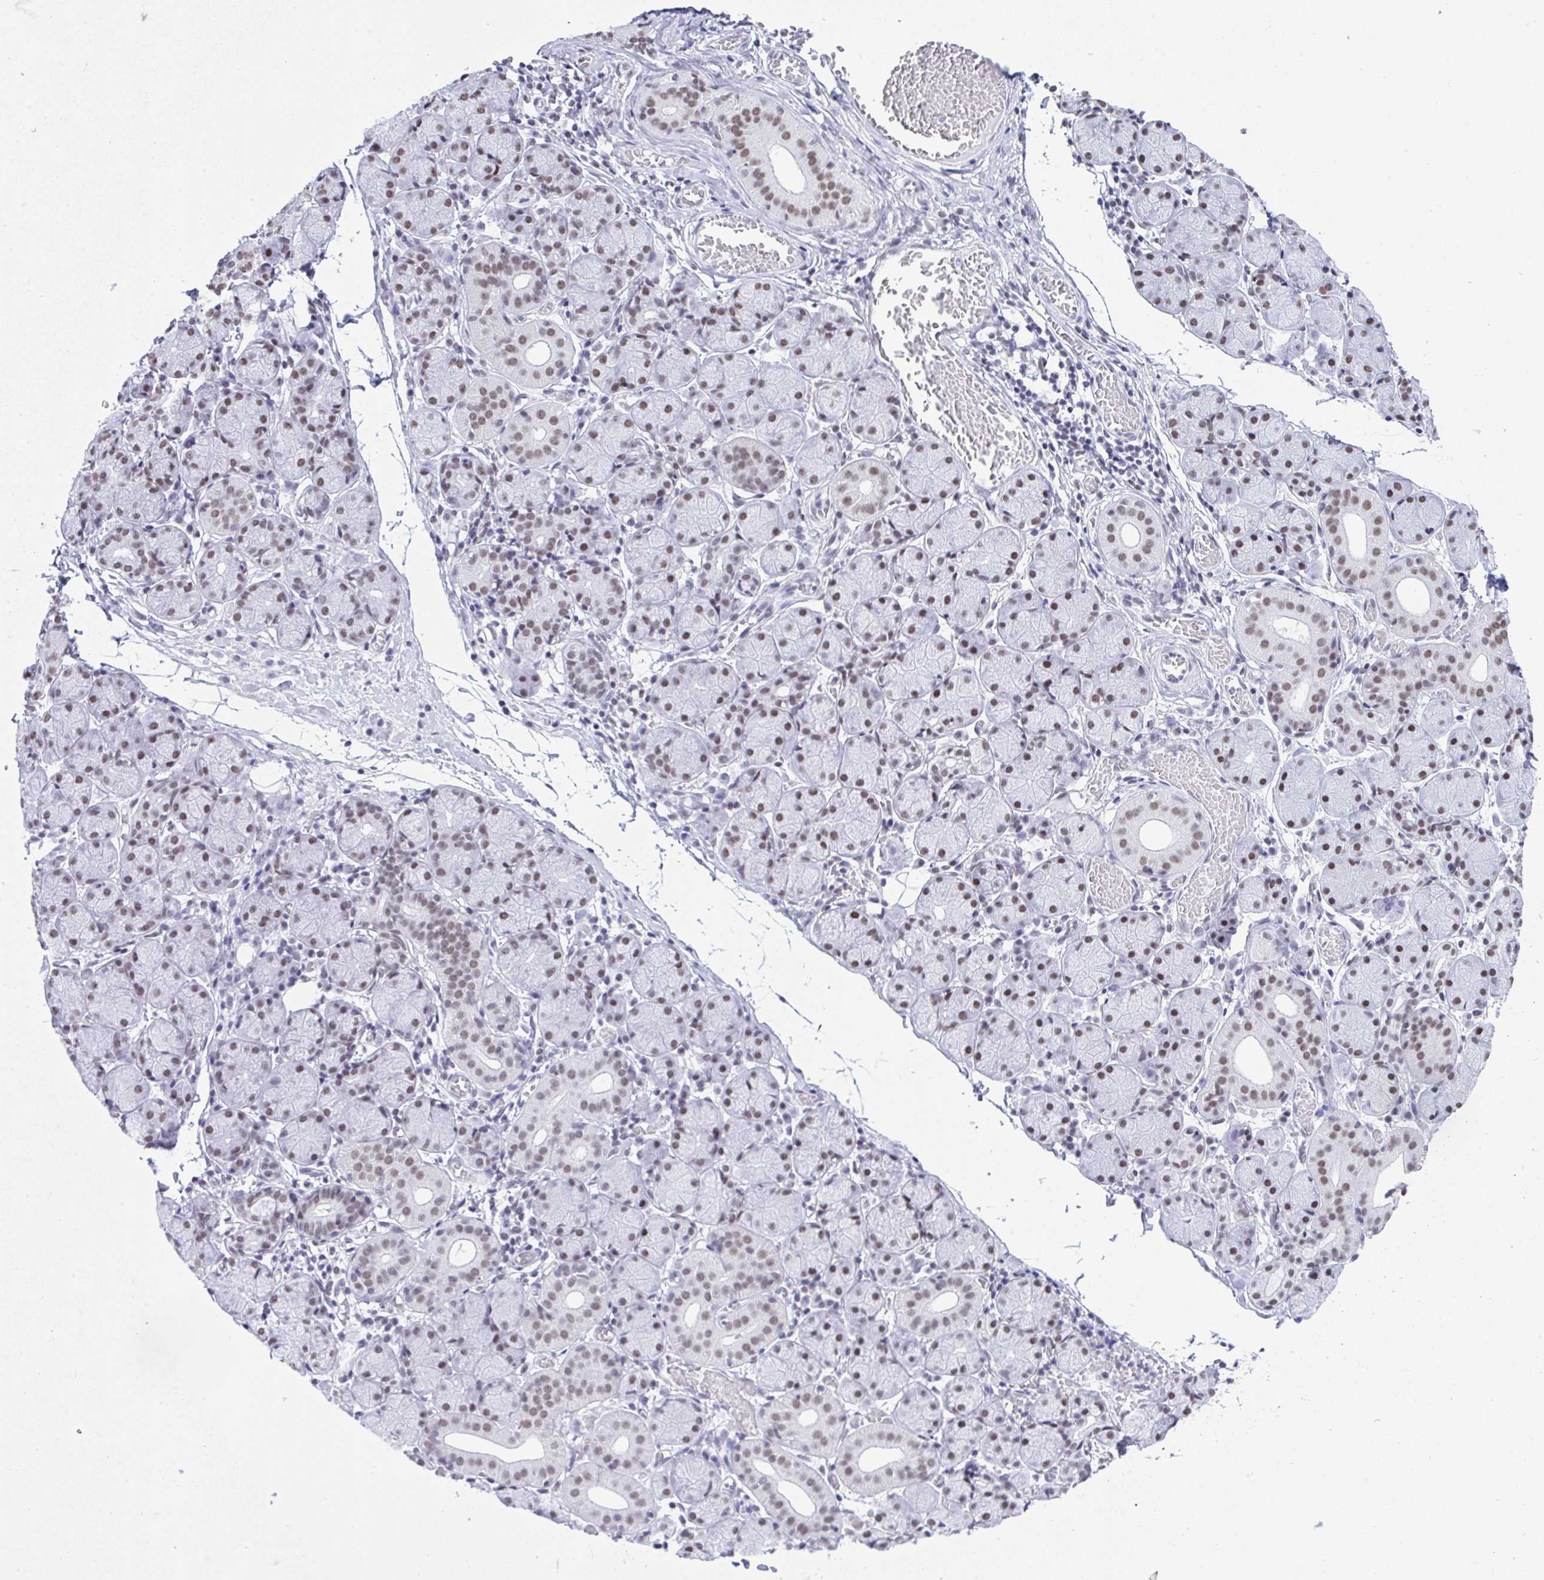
{"staining": {"intensity": "moderate", "quantity": "25%-75%", "location": "nuclear"}, "tissue": "salivary gland", "cell_type": "Glandular cells", "image_type": "normal", "snomed": [{"axis": "morphology", "description": "Normal tissue, NOS"}, {"axis": "topography", "description": "Salivary gland"}], "caption": "IHC image of normal salivary gland: human salivary gland stained using IHC displays medium levels of moderate protein expression localized specifically in the nuclear of glandular cells, appearing as a nuclear brown color.", "gene": "DDX52", "patient": {"sex": "female", "age": 24}}